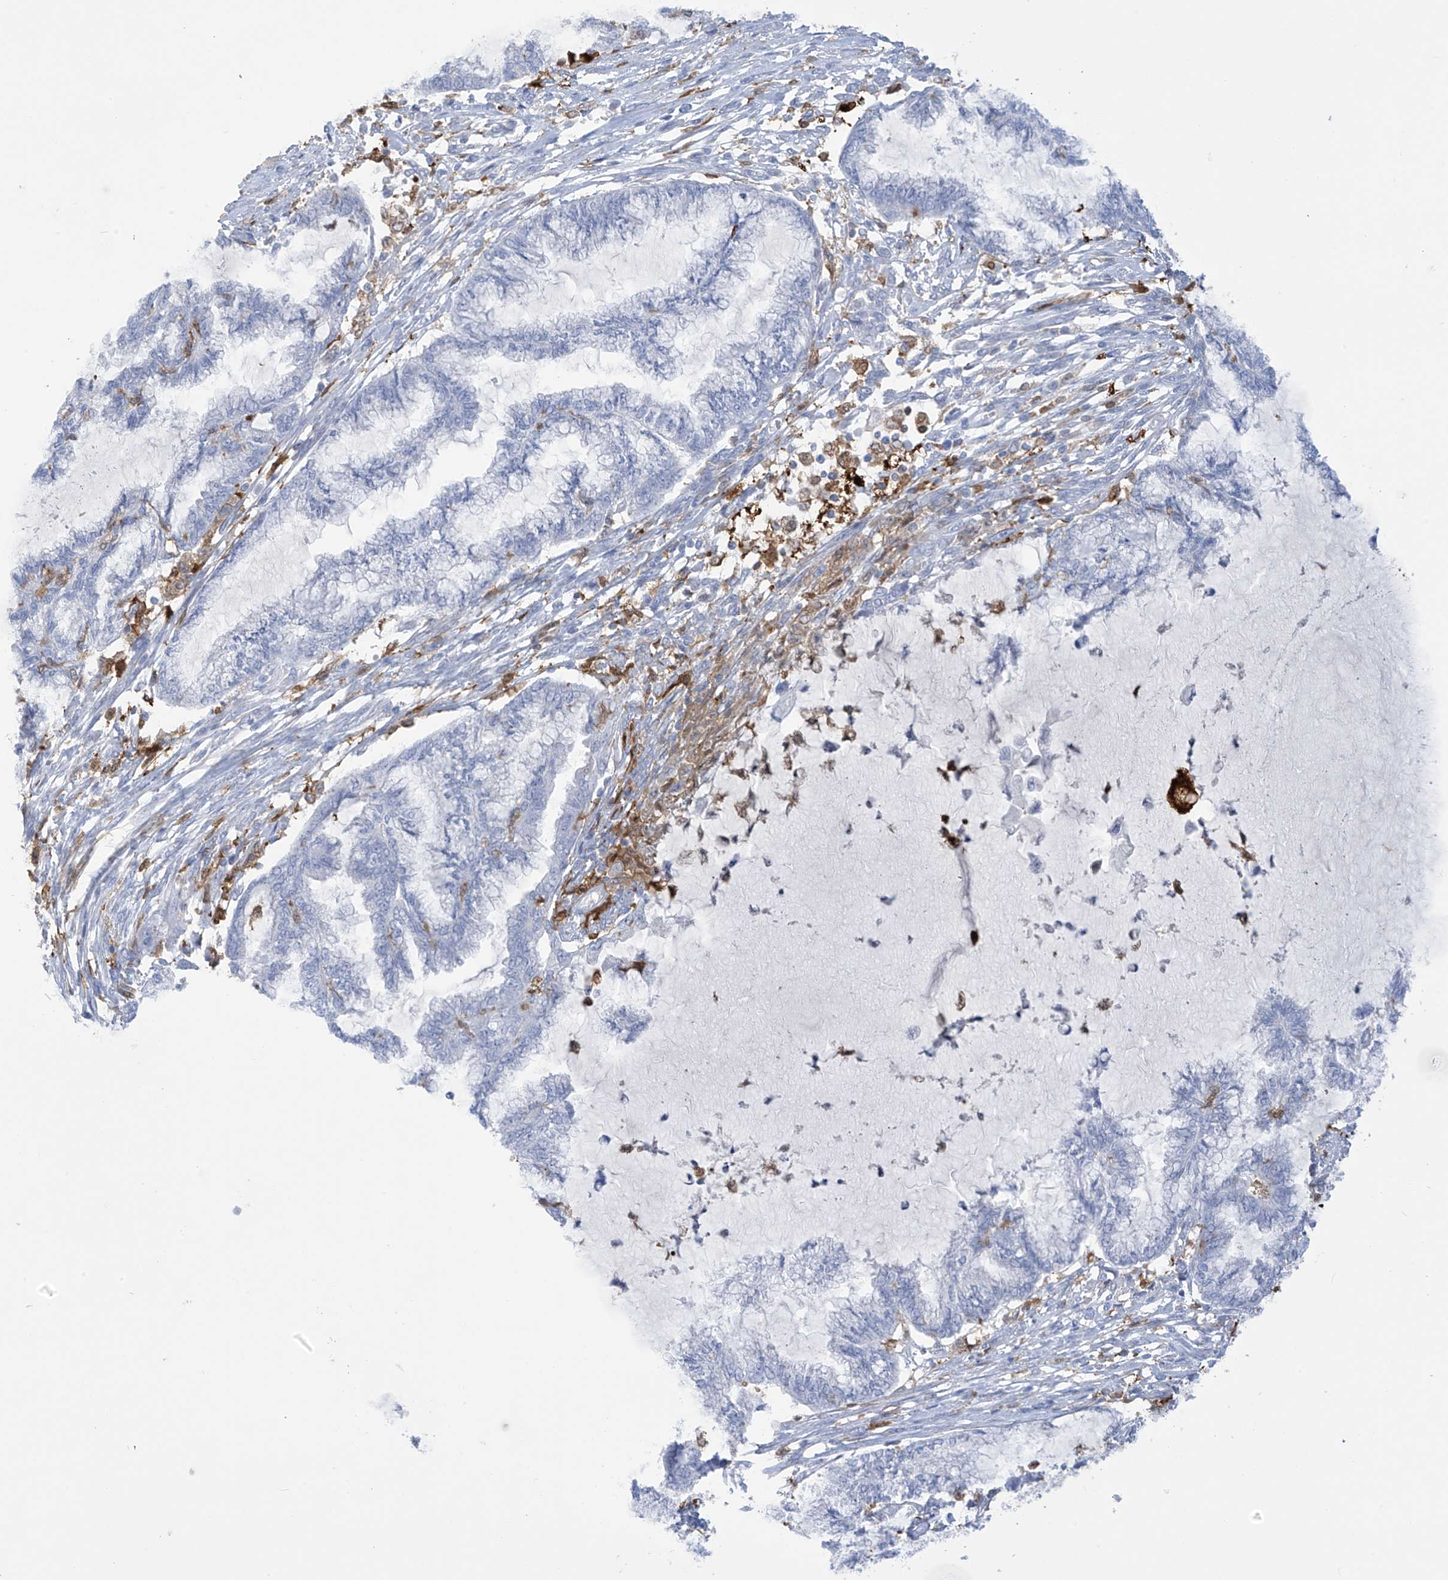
{"staining": {"intensity": "negative", "quantity": "none", "location": "none"}, "tissue": "endometrial cancer", "cell_type": "Tumor cells", "image_type": "cancer", "snomed": [{"axis": "morphology", "description": "Adenocarcinoma, NOS"}, {"axis": "topography", "description": "Endometrium"}], "caption": "Tumor cells are negative for protein expression in human endometrial adenocarcinoma.", "gene": "TRMT2B", "patient": {"sex": "female", "age": 86}}